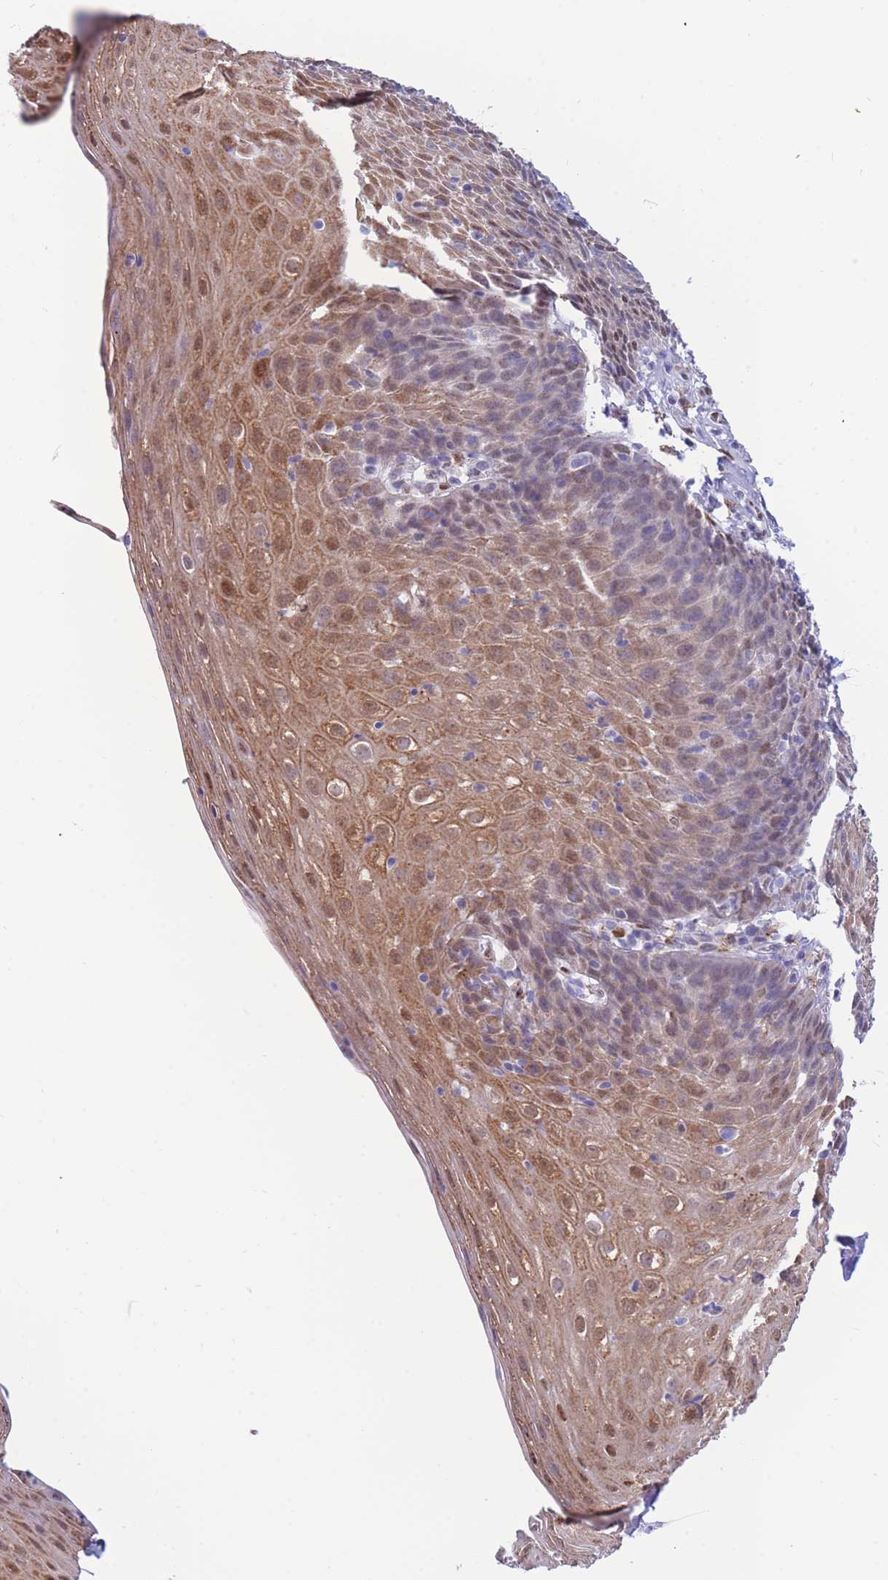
{"staining": {"intensity": "moderate", "quantity": ">75%", "location": "cytoplasmic/membranous,nuclear"}, "tissue": "esophagus", "cell_type": "Squamous epithelial cells", "image_type": "normal", "snomed": [{"axis": "morphology", "description": "Normal tissue, NOS"}, {"axis": "topography", "description": "Esophagus"}], "caption": "This image exhibits immunohistochemistry staining of normal human esophagus, with medium moderate cytoplasmic/membranous,nuclear staining in about >75% of squamous epithelial cells.", "gene": "FAM153A", "patient": {"sex": "female", "age": 61}}